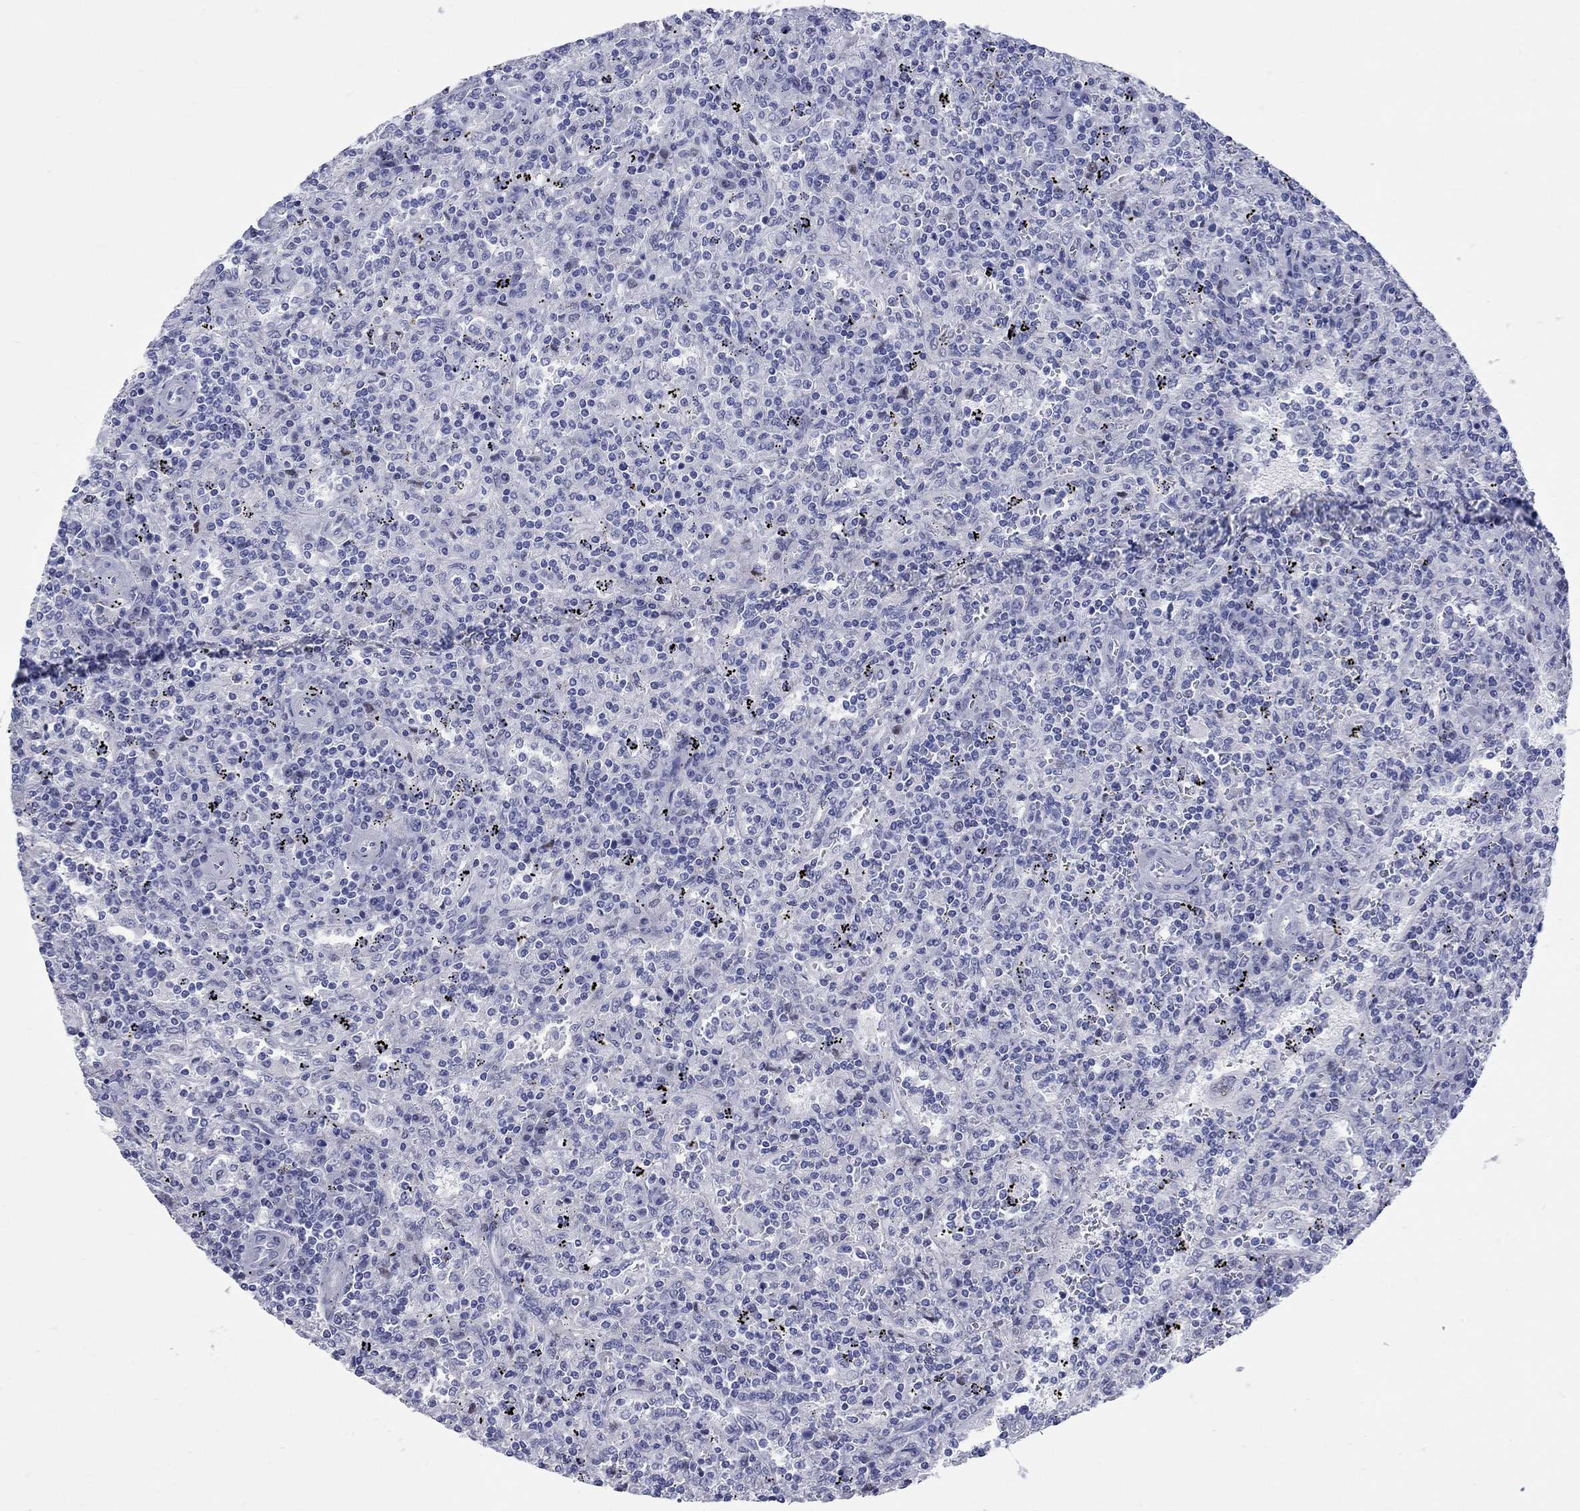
{"staining": {"intensity": "negative", "quantity": "none", "location": "none"}, "tissue": "lymphoma", "cell_type": "Tumor cells", "image_type": "cancer", "snomed": [{"axis": "morphology", "description": "Malignant lymphoma, non-Hodgkin's type, Low grade"}, {"axis": "topography", "description": "Spleen"}], "caption": "Histopathology image shows no significant protein positivity in tumor cells of lymphoma. Nuclei are stained in blue.", "gene": "CCNA1", "patient": {"sex": "male", "age": 62}}